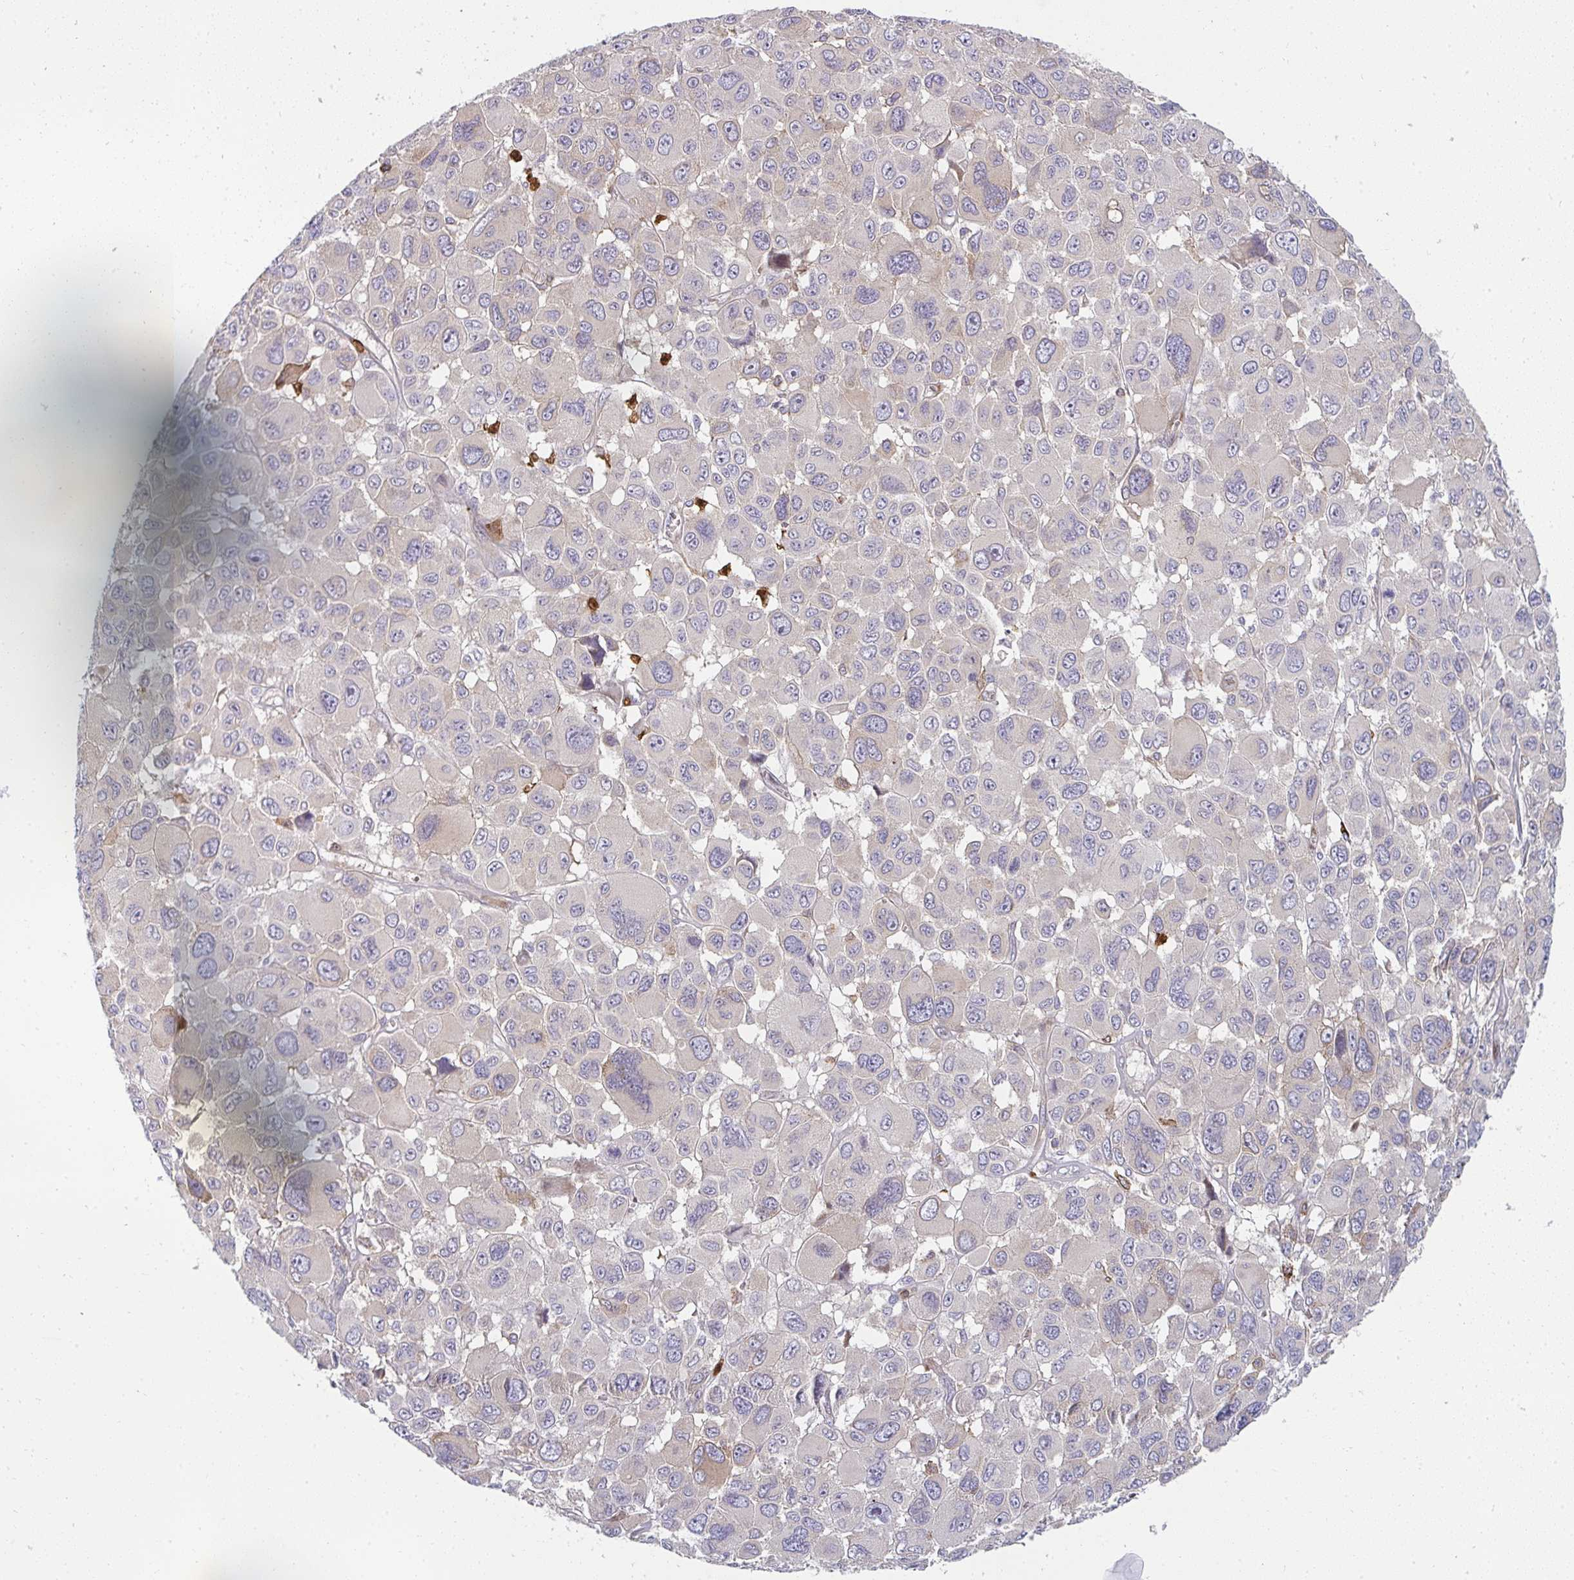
{"staining": {"intensity": "negative", "quantity": "none", "location": "none"}, "tissue": "melanoma", "cell_type": "Tumor cells", "image_type": "cancer", "snomed": [{"axis": "morphology", "description": "Malignant melanoma, NOS"}, {"axis": "topography", "description": "Skin"}], "caption": "DAB immunohistochemical staining of human malignant melanoma demonstrates no significant staining in tumor cells.", "gene": "CSF3R", "patient": {"sex": "female", "age": 66}}